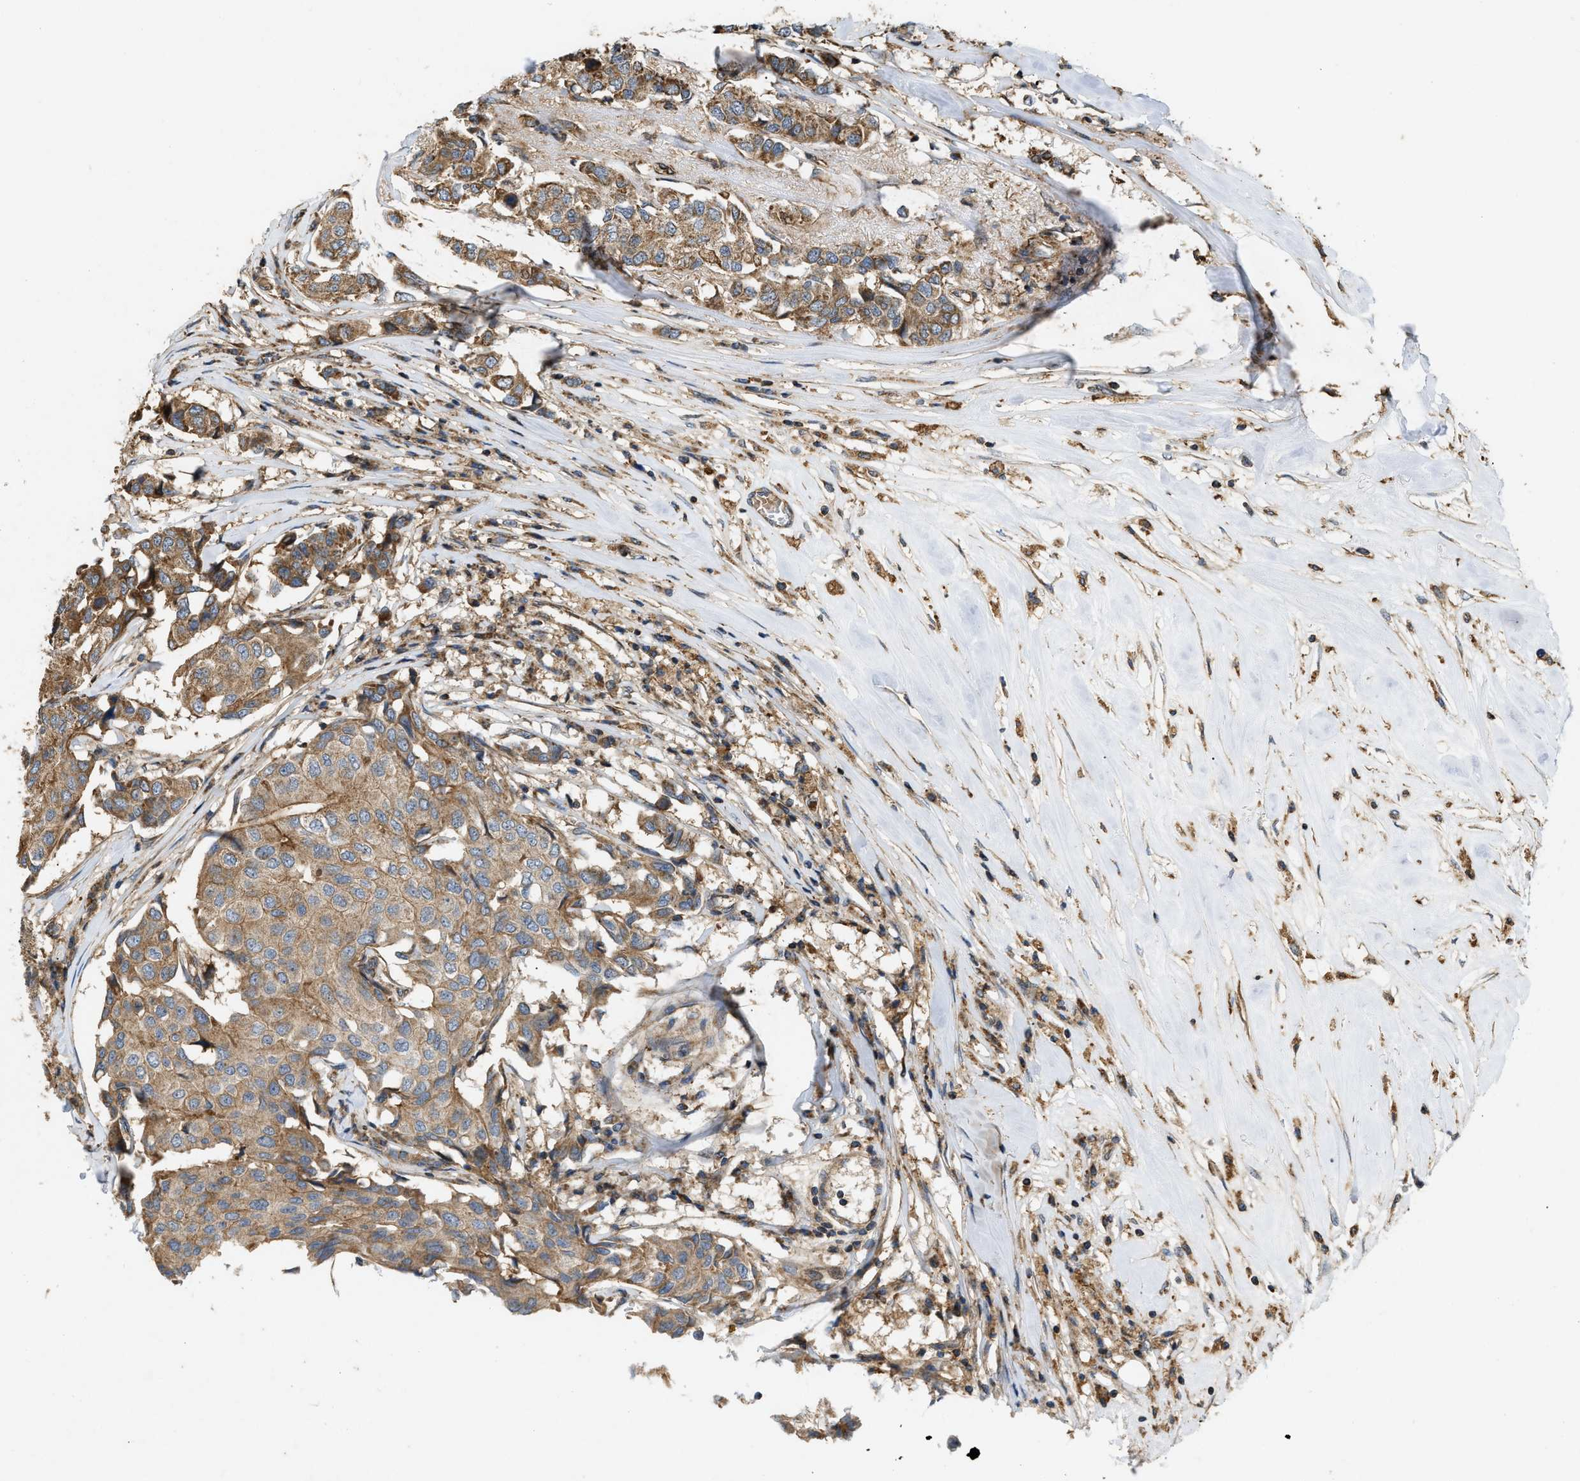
{"staining": {"intensity": "moderate", "quantity": ">75%", "location": "cytoplasmic/membranous"}, "tissue": "breast cancer", "cell_type": "Tumor cells", "image_type": "cancer", "snomed": [{"axis": "morphology", "description": "Duct carcinoma"}, {"axis": "topography", "description": "Breast"}], "caption": "Breast intraductal carcinoma stained with DAB IHC displays medium levels of moderate cytoplasmic/membranous staining in about >75% of tumor cells. (Stains: DAB (3,3'-diaminobenzidine) in brown, nuclei in blue, Microscopy: brightfield microscopy at high magnification).", "gene": "GNB4", "patient": {"sex": "female", "age": 80}}